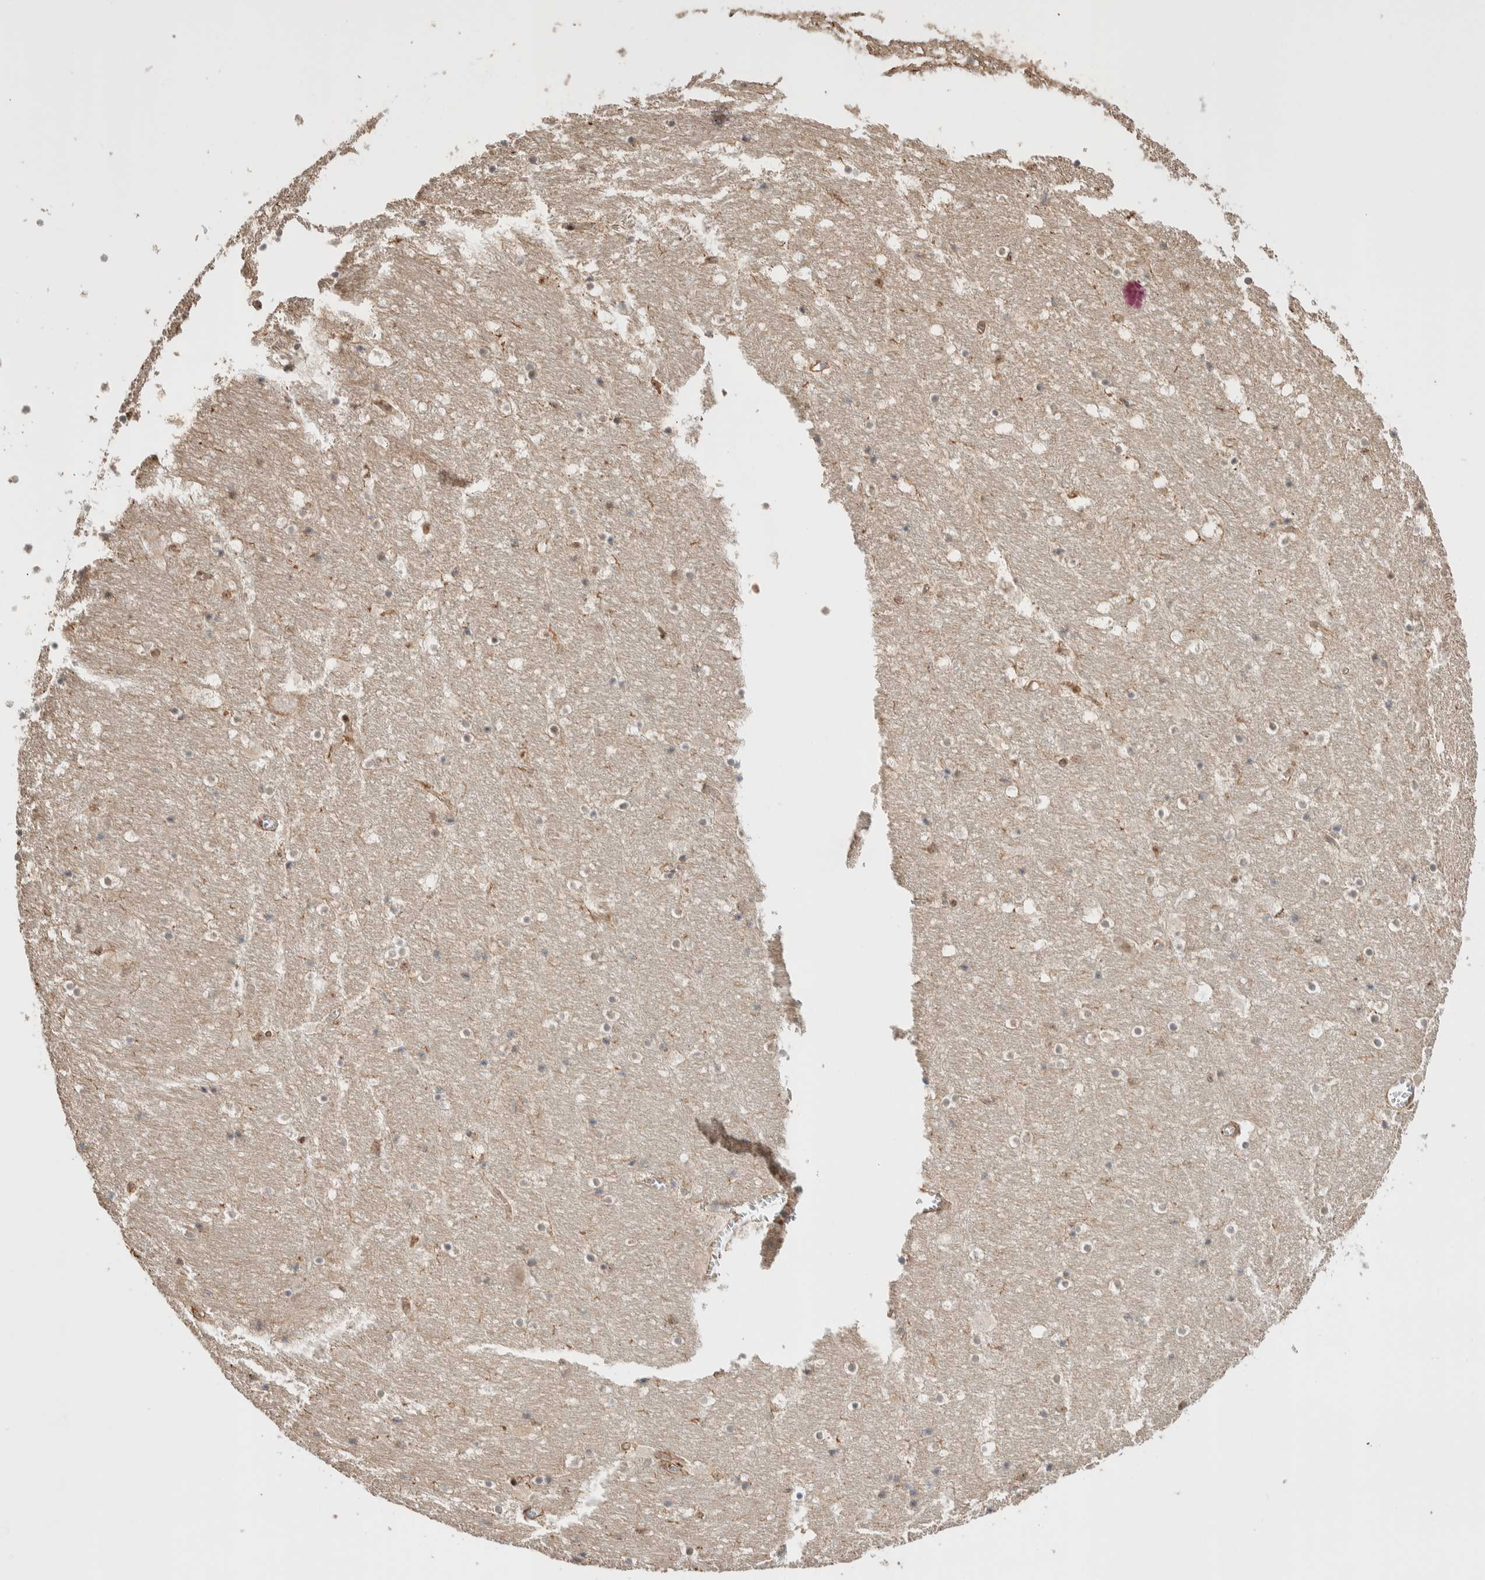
{"staining": {"intensity": "weak", "quantity": "<25%", "location": "cytoplasmic/membranous"}, "tissue": "hippocampus", "cell_type": "Glial cells", "image_type": "normal", "snomed": [{"axis": "morphology", "description": "Normal tissue, NOS"}, {"axis": "topography", "description": "Hippocampus"}], "caption": "Immunohistochemistry (IHC) histopathology image of unremarkable hippocampus: hippocampus stained with DAB displays no significant protein staining in glial cells.", "gene": "ZNF704", "patient": {"sex": "male", "age": 45}}